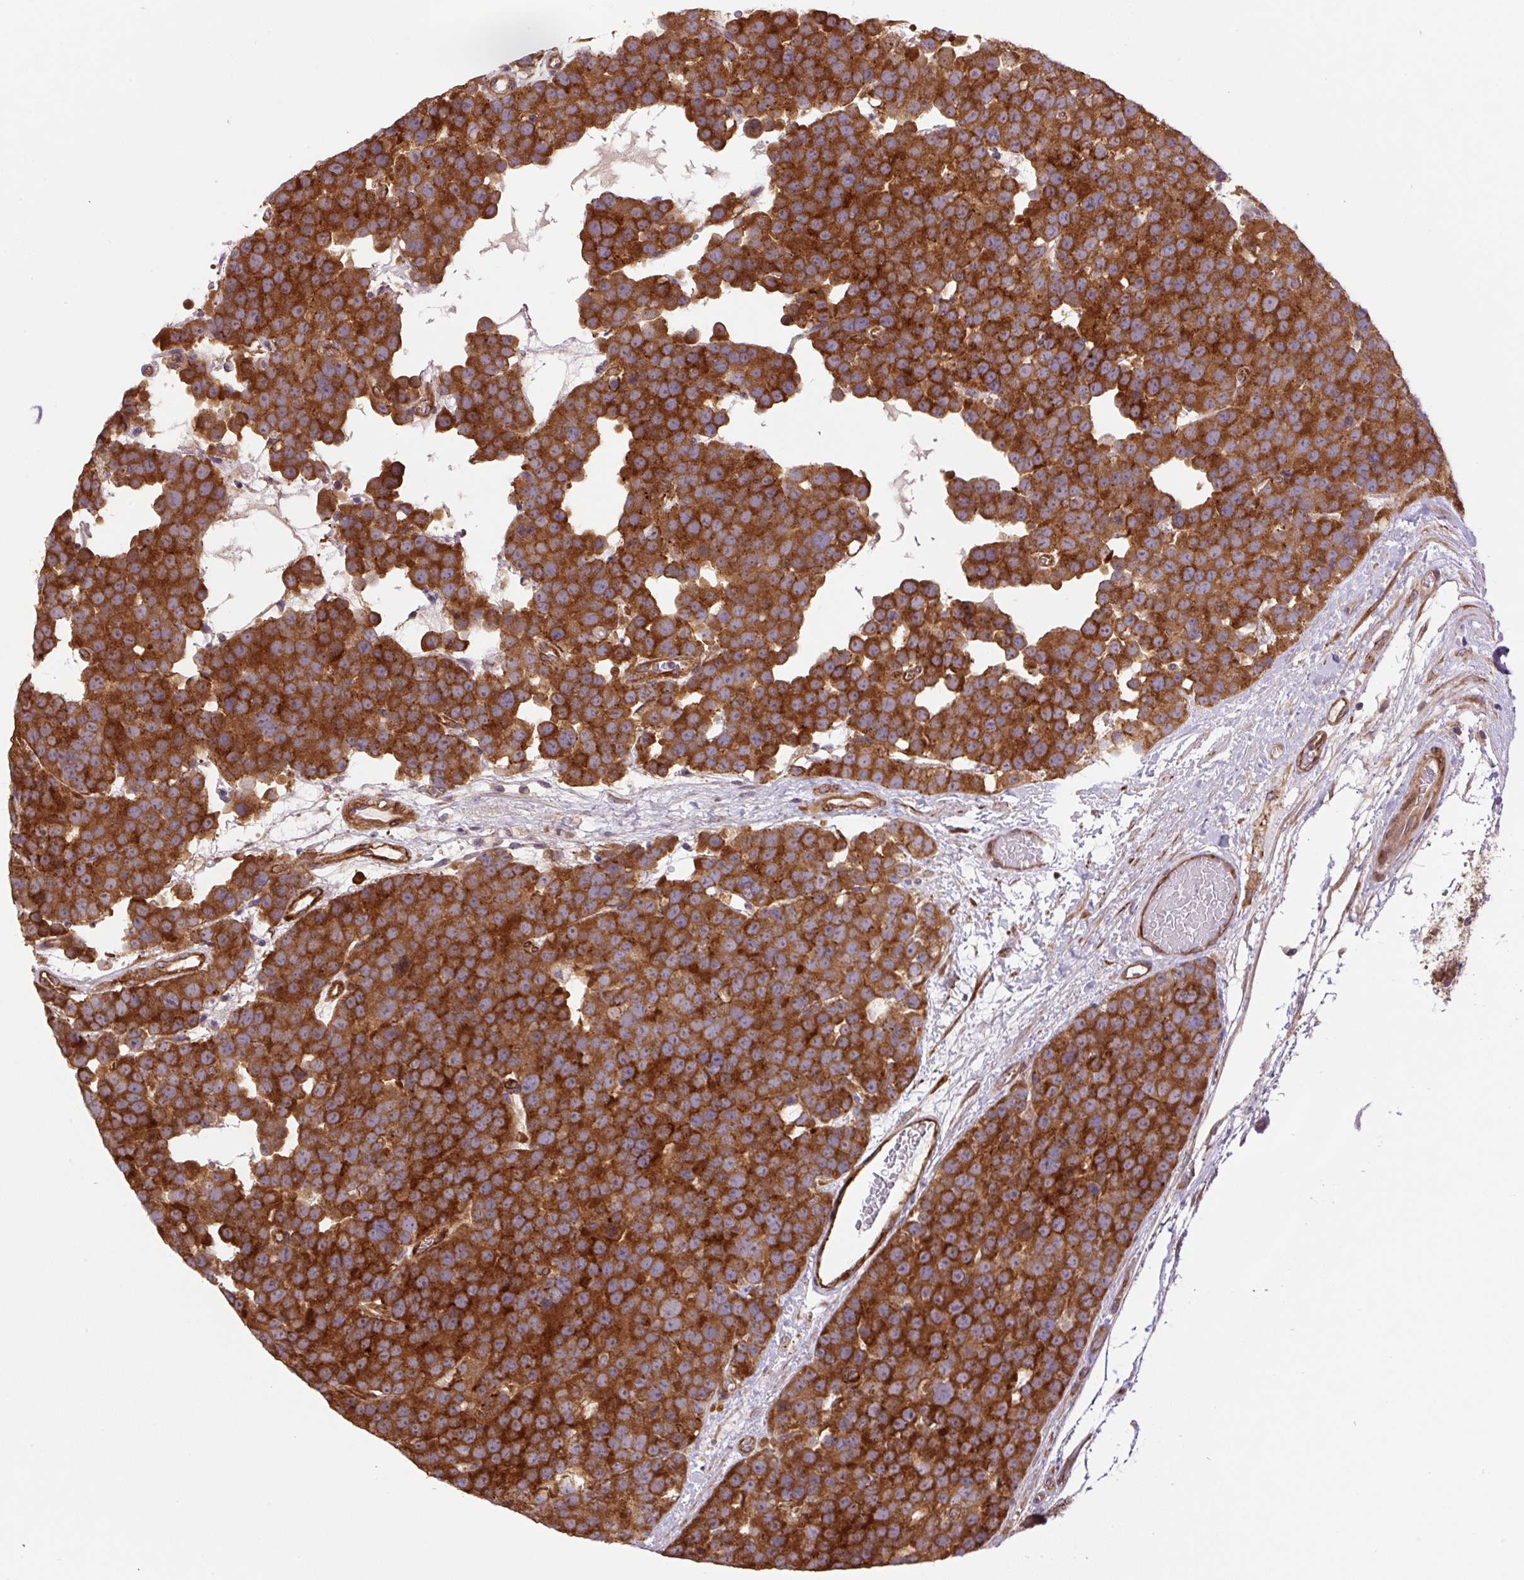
{"staining": {"intensity": "strong", "quantity": ">75%", "location": "cytoplasmic/membranous"}, "tissue": "testis cancer", "cell_type": "Tumor cells", "image_type": "cancer", "snomed": [{"axis": "morphology", "description": "Seminoma, NOS"}, {"axis": "topography", "description": "Testis"}], "caption": "This image shows immunohistochemistry (IHC) staining of human testis seminoma, with high strong cytoplasmic/membranous positivity in about >75% of tumor cells.", "gene": "SEPTIN10", "patient": {"sex": "male", "age": 71}}